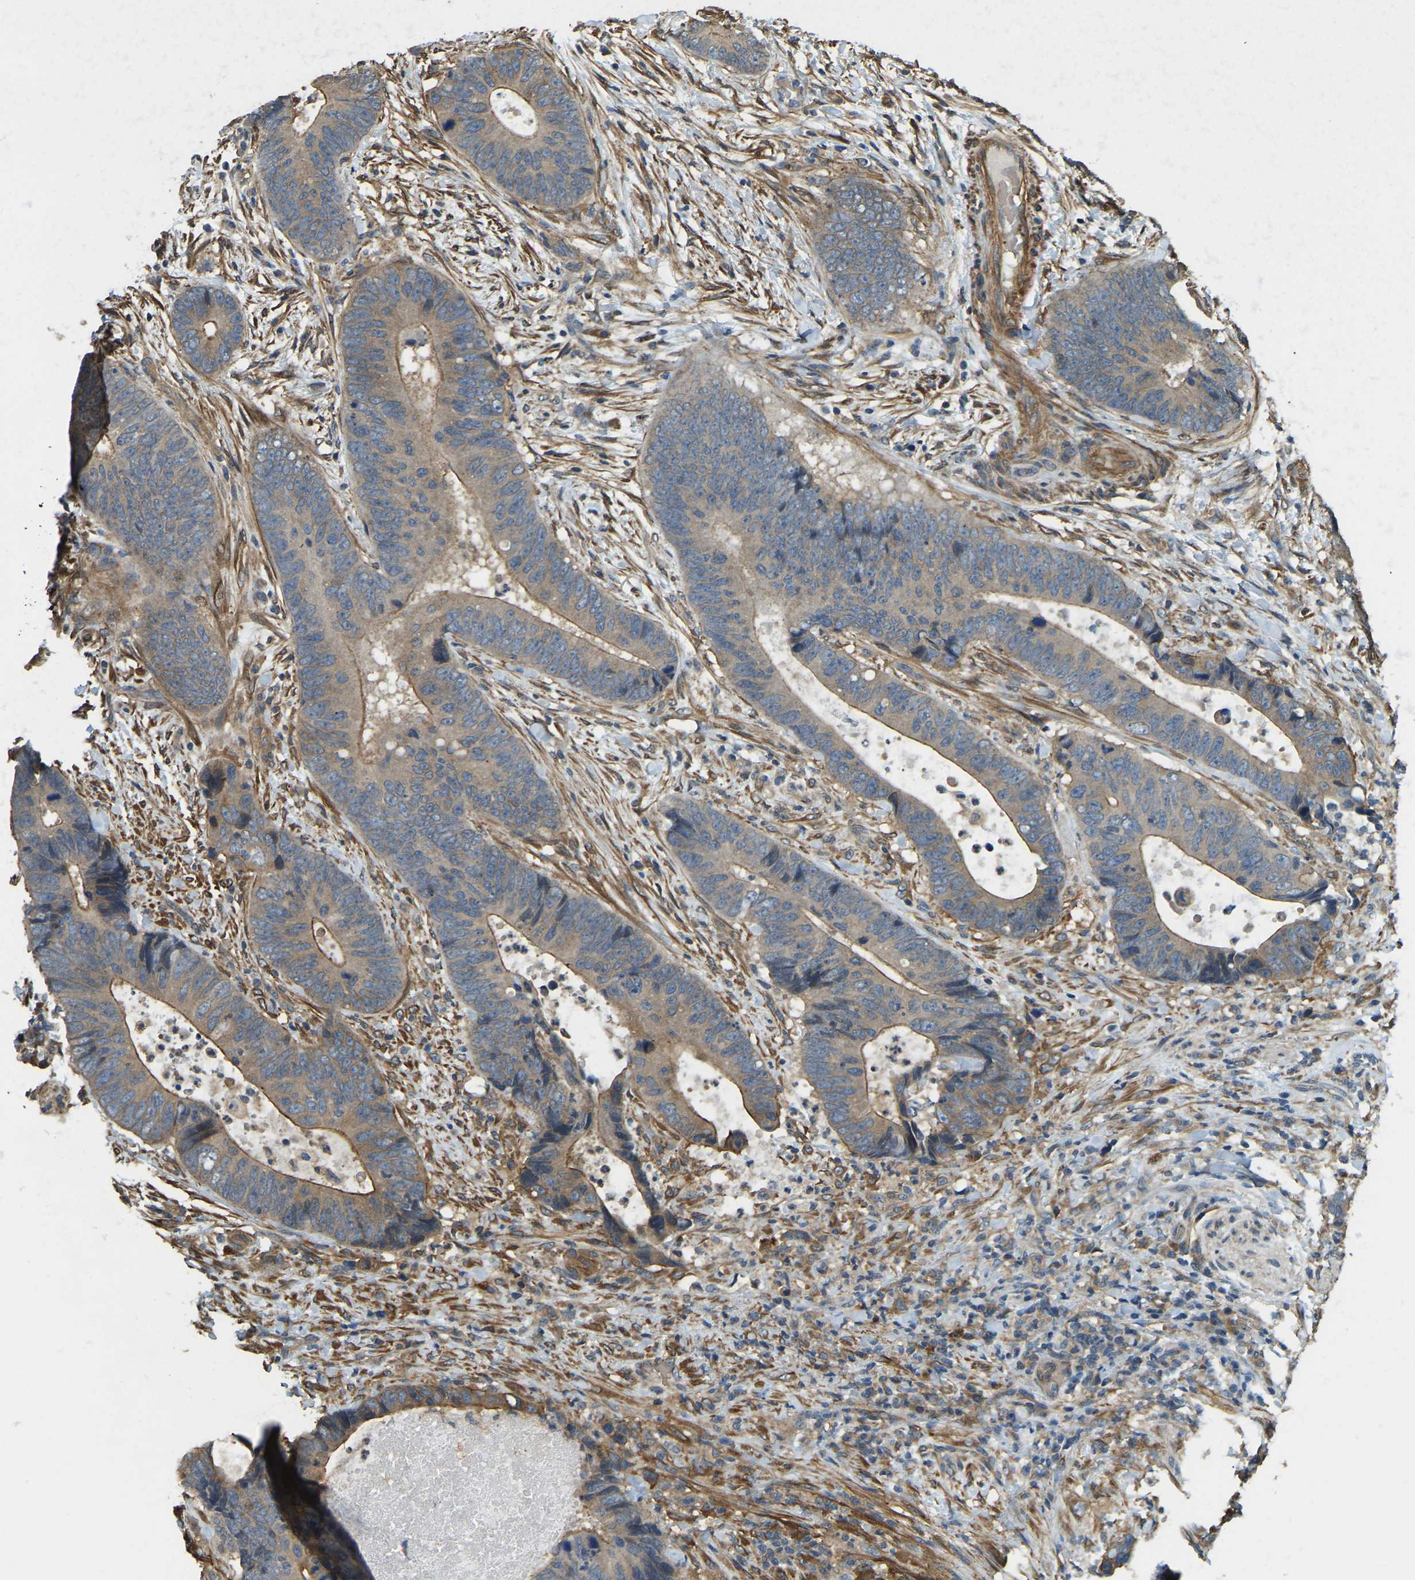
{"staining": {"intensity": "moderate", "quantity": ">75%", "location": "cytoplasmic/membranous"}, "tissue": "colorectal cancer", "cell_type": "Tumor cells", "image_type": "cancer", "snomed": [{"axis": "morphology", "description": "Adenocarcinoma, NOS"}, {"axis": "topography", "description": "Colon"}], "caption": "Immunohistochemical staining of adenocarcinoma (colorectal) exhibits moderate cytoplasmic/membranous protein staining in approximately >75% of tumor cells.", "gene": "ERGIC1", "patient": {"sex": "male", "age": 56}}